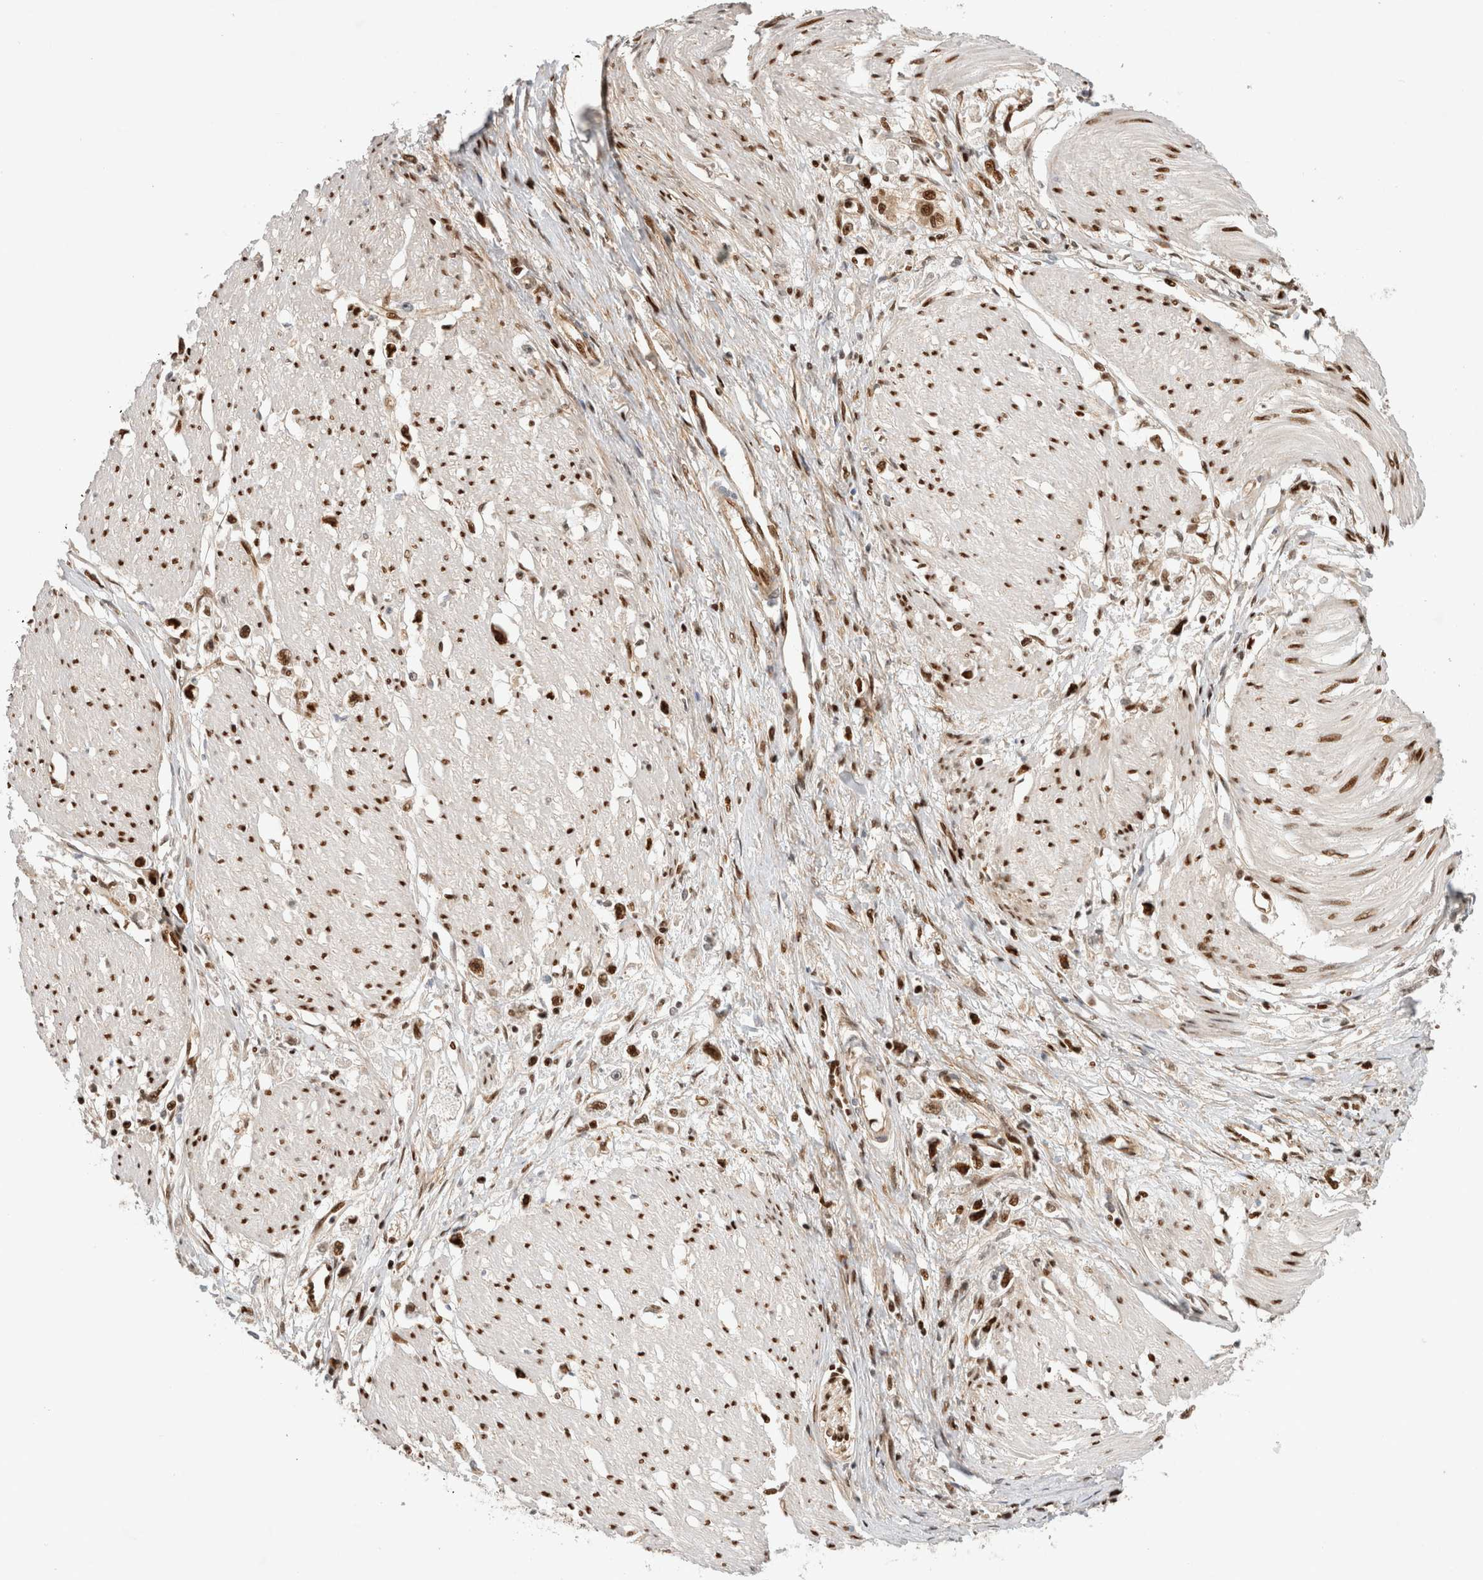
{"staining": {"intensity": "strong", "quantity": ">75%", "location": "nuclear"}, "tissue": "stomach cancer", "cell_type": "Tumor cells", "image_type": "cancer", "snomed": [{"axis": "morphology", "description": "Adenocarcinoma, NOS"}, {"axis": "topography", "description": "Stomach"}], "caption": "Stomach cancer tissue shows strong nuclear positivity in approximately >75% of tumor cells, visualized by immunohistochemistry.", "gene": "TCF4", "patient": {"sex": "female", "age": 59}}